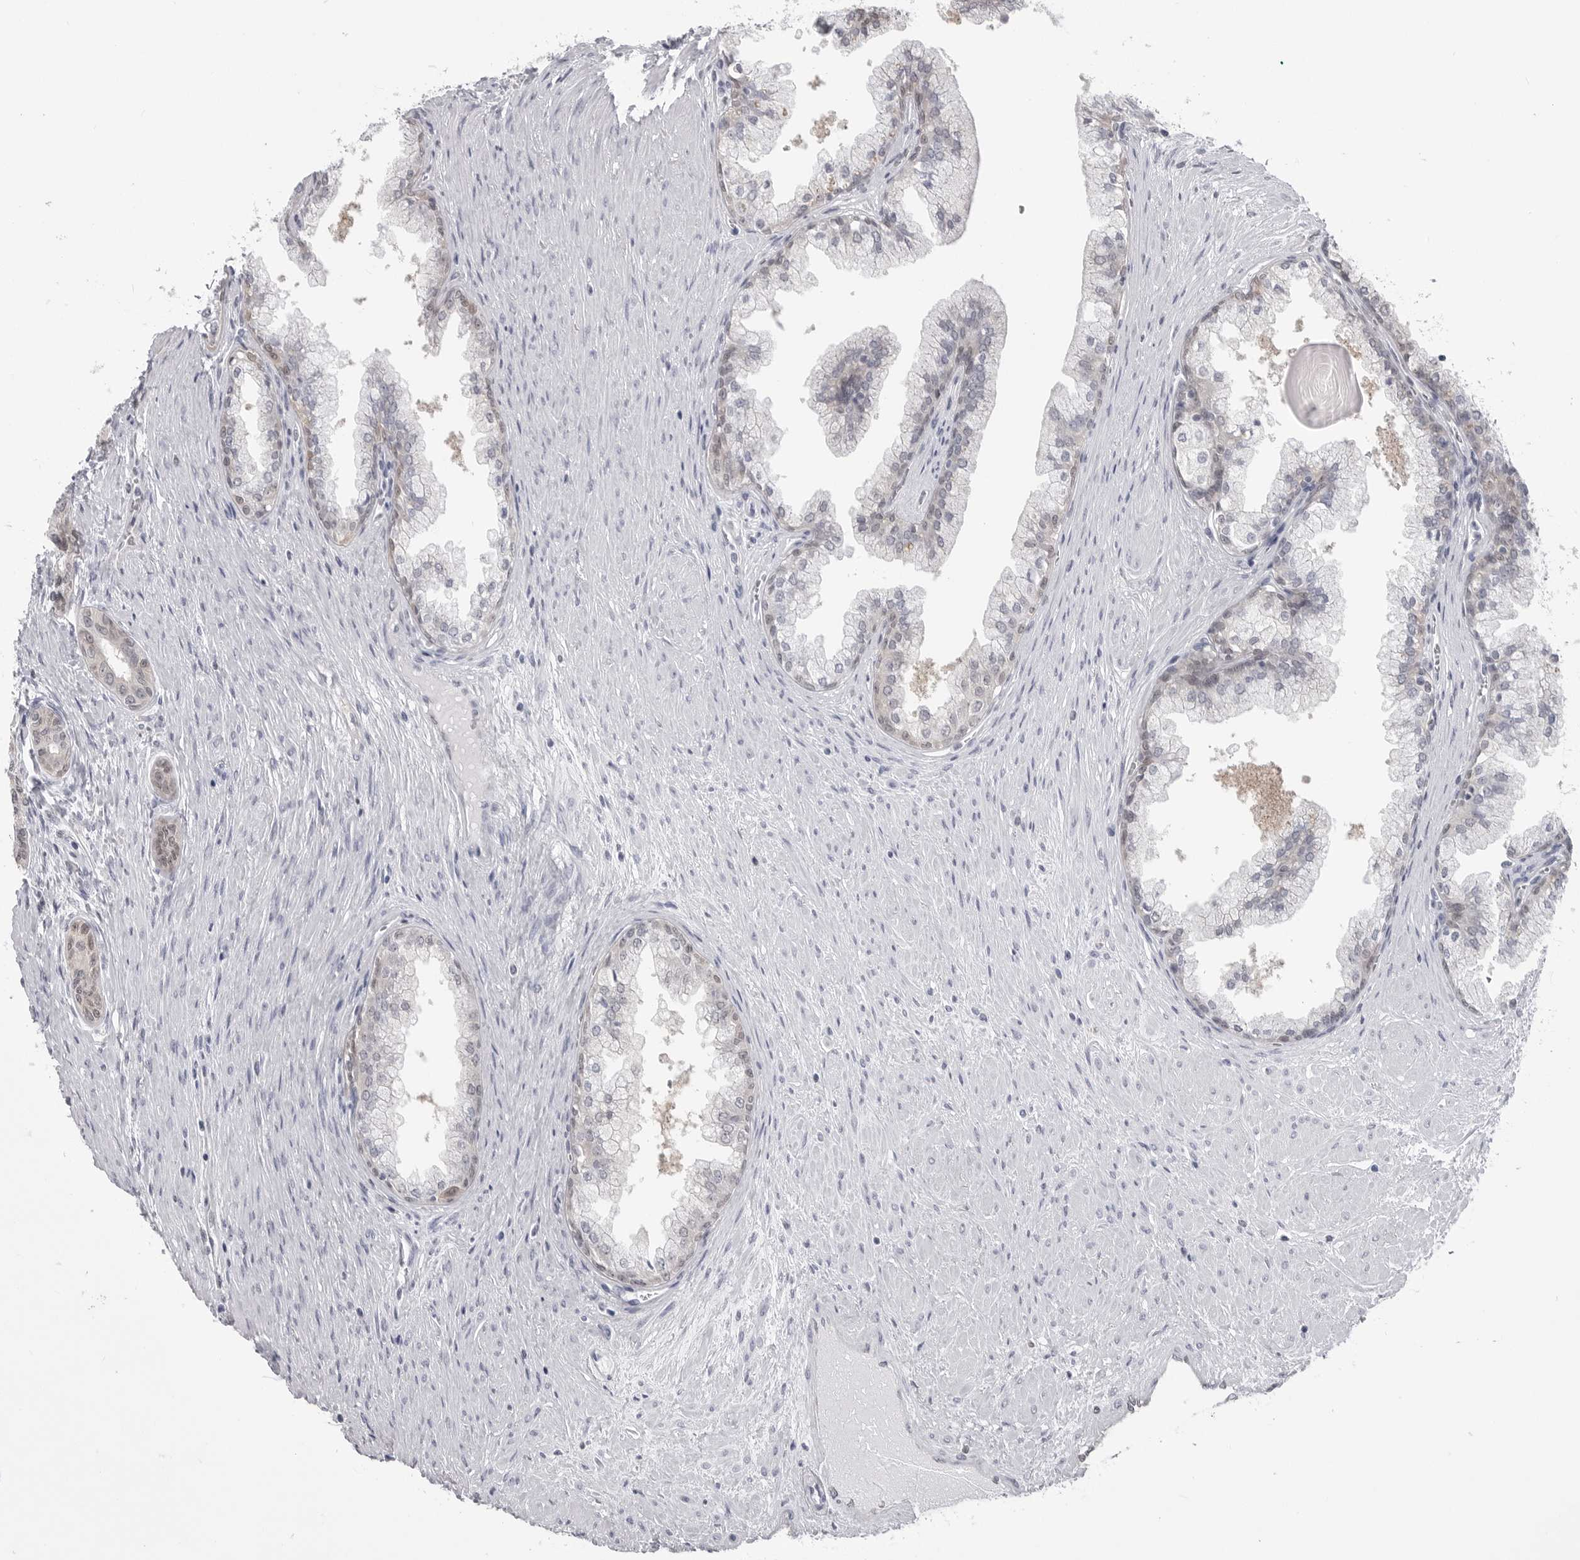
{"staining": {"intensity": "negative", "quantity": "none", "location": "none"}, "tissue": "prostate cancer", "cell_type": "Tumor cells", "image_type": "cancer", "snomed": [{"axis": "morphology", "description": "Normal tissue, NOS"}, {"axis": "morphology", "description": "Adenocarcinoma, Low grade"}, {"axis": "topography", "description": "Prostate"}, {"axis": "topography", "description": "Peripheral nerve tissue"}], "caption": "Prostate adenocarcinoma (low-grade) was stained to show a protein in brown. There is no significant staining in tumor cells.", "gene": "PNPO", "patient": {"sex": "male", "age": 71}}